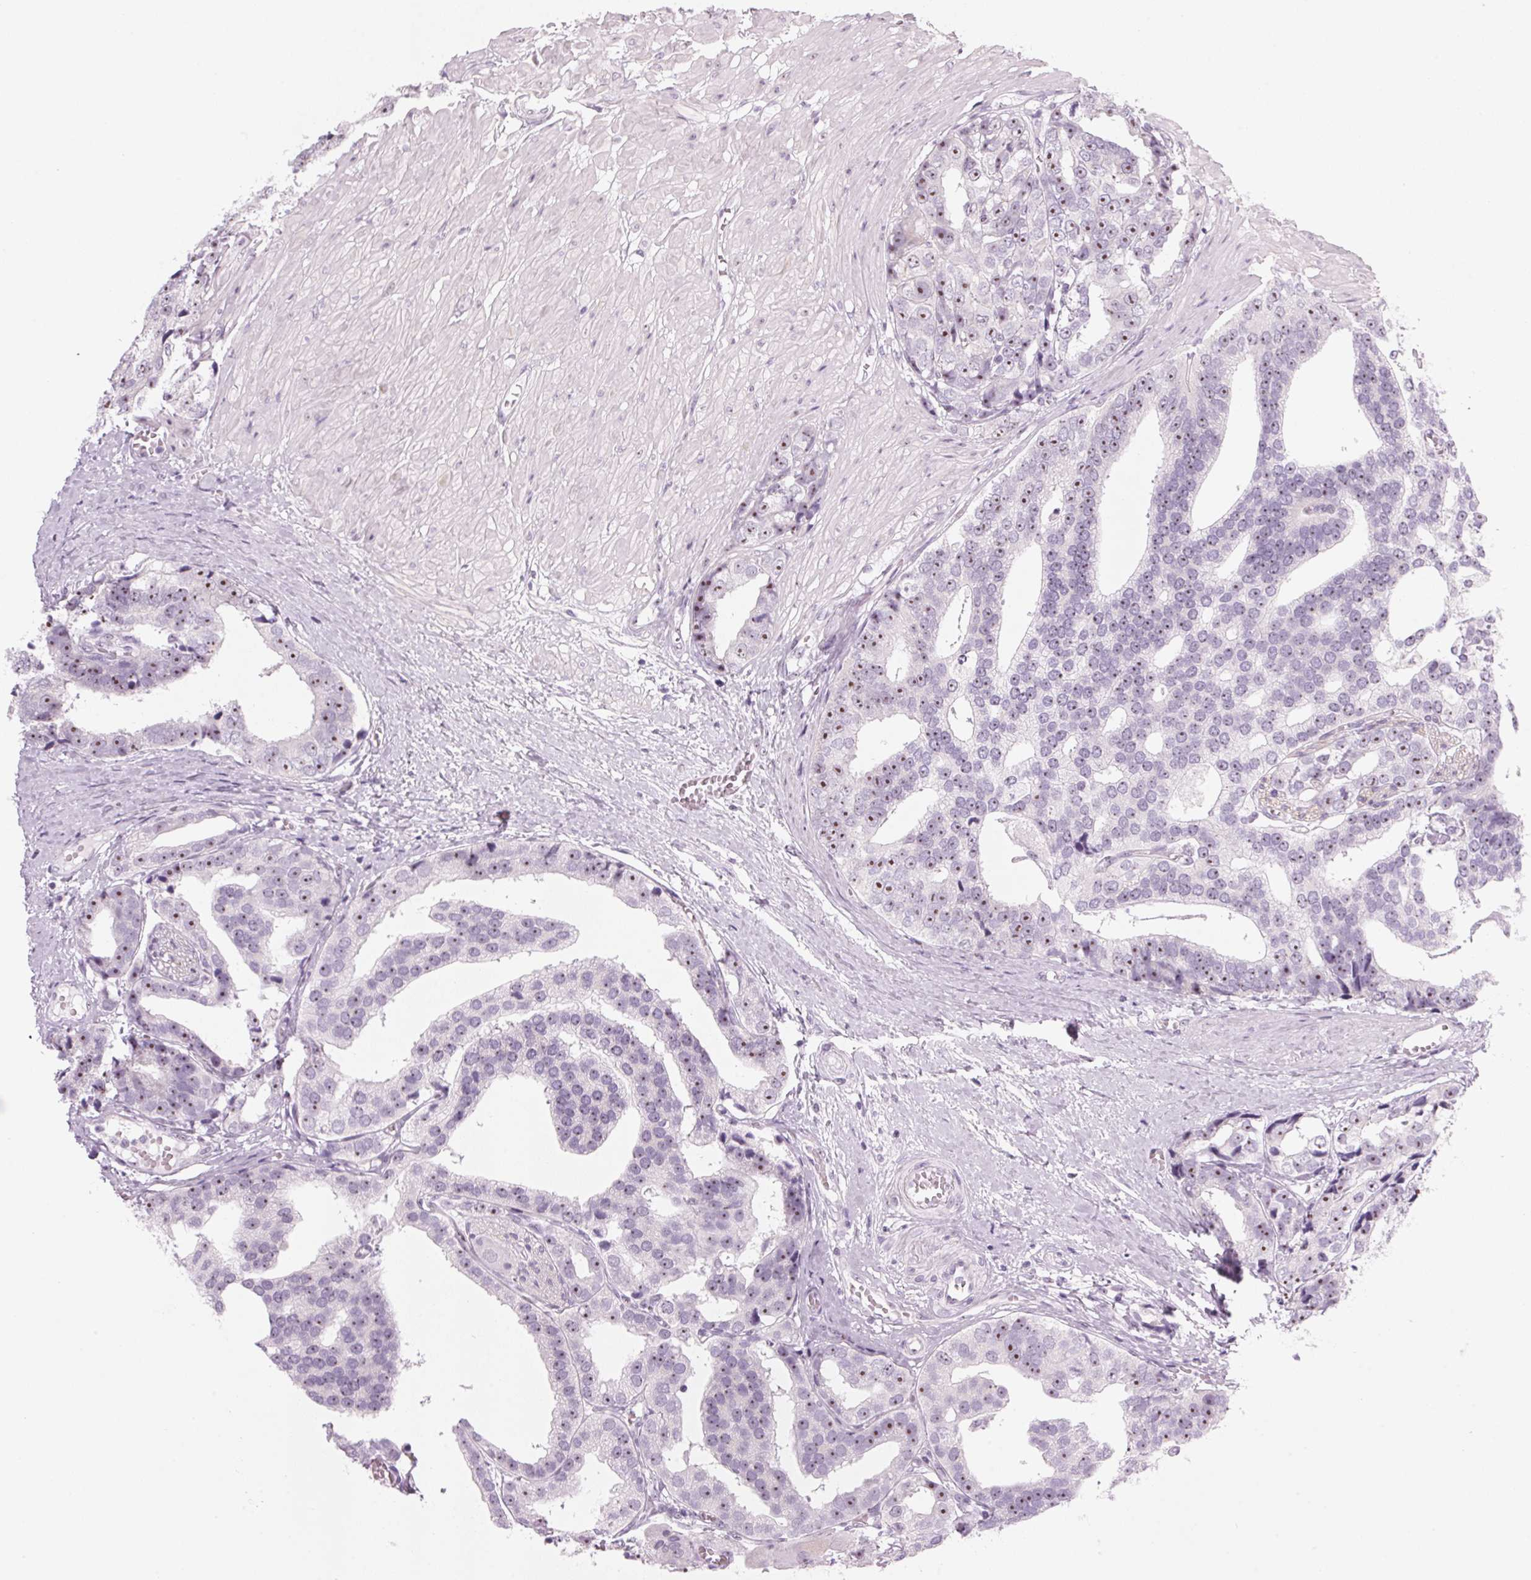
{"staining": {"intensity": "moderate", "quantity": "25%-75%", "location": "nuclear"}, "tissue": "prostate cancer", "cell_type": "Tumor cells", "image_type": "cancer", "snomed": [{"axis": "morphology", "description": "Adenocarcinoma, High grade"}, {"axis": "topography", "description": "Prostate"}], "caption": "Adenocarcinoma (high-grade) (prostate) stained with DAB (3,3'-diaminobenzidine) immunohistochemistry displays medium levels of moderate nuclear expression in approximately 25%-75% of tumor cells. (brown staining indicates protein expression, while blue staining denotes nuclei).", "gene": "DNTTIP2", "patient": {"sex": "male", "age": 71}}